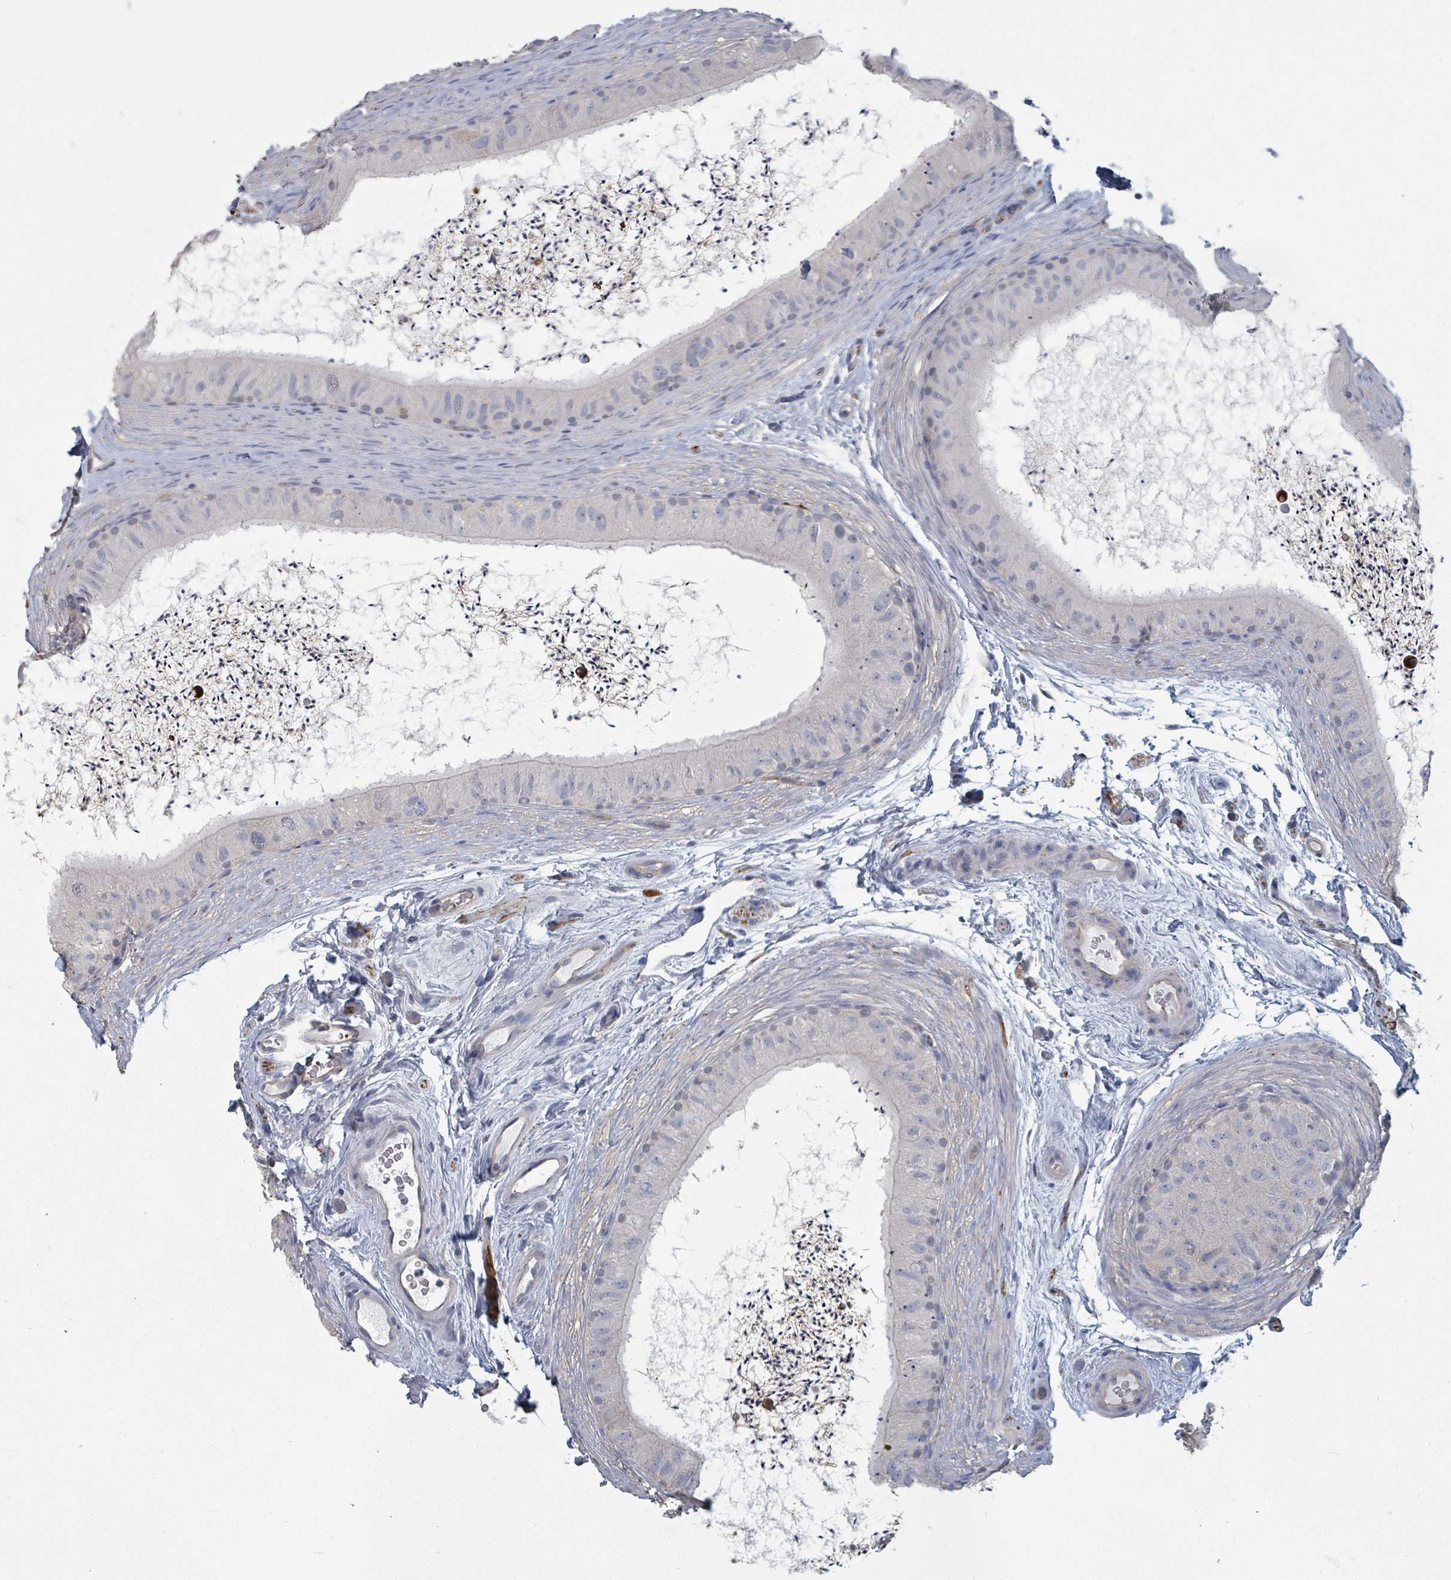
{"staining": {"intensity": "negative", "quantity": "none", "location": "none"}, "tissue": "epididymis", "cell_type": "Glandular cells", "image_type": "normal", "snomed": [{"axis": "morphology", "description": "Normal tissue, NOS"}, {"axis": "topography", "description": "Epididymis"}], "caption": "Glandular cells are negative for brown protein staining in unremarkable epididymis. (Stains: DAB (3,3'-diaminobenzidine) immunohistochemistry (IHC) with hematoxylin counter stain, Microscopy: brightfield microscopy at high magnification).", "gene": "PLAUR", "patient": {"sex": "male", "age": 50}}